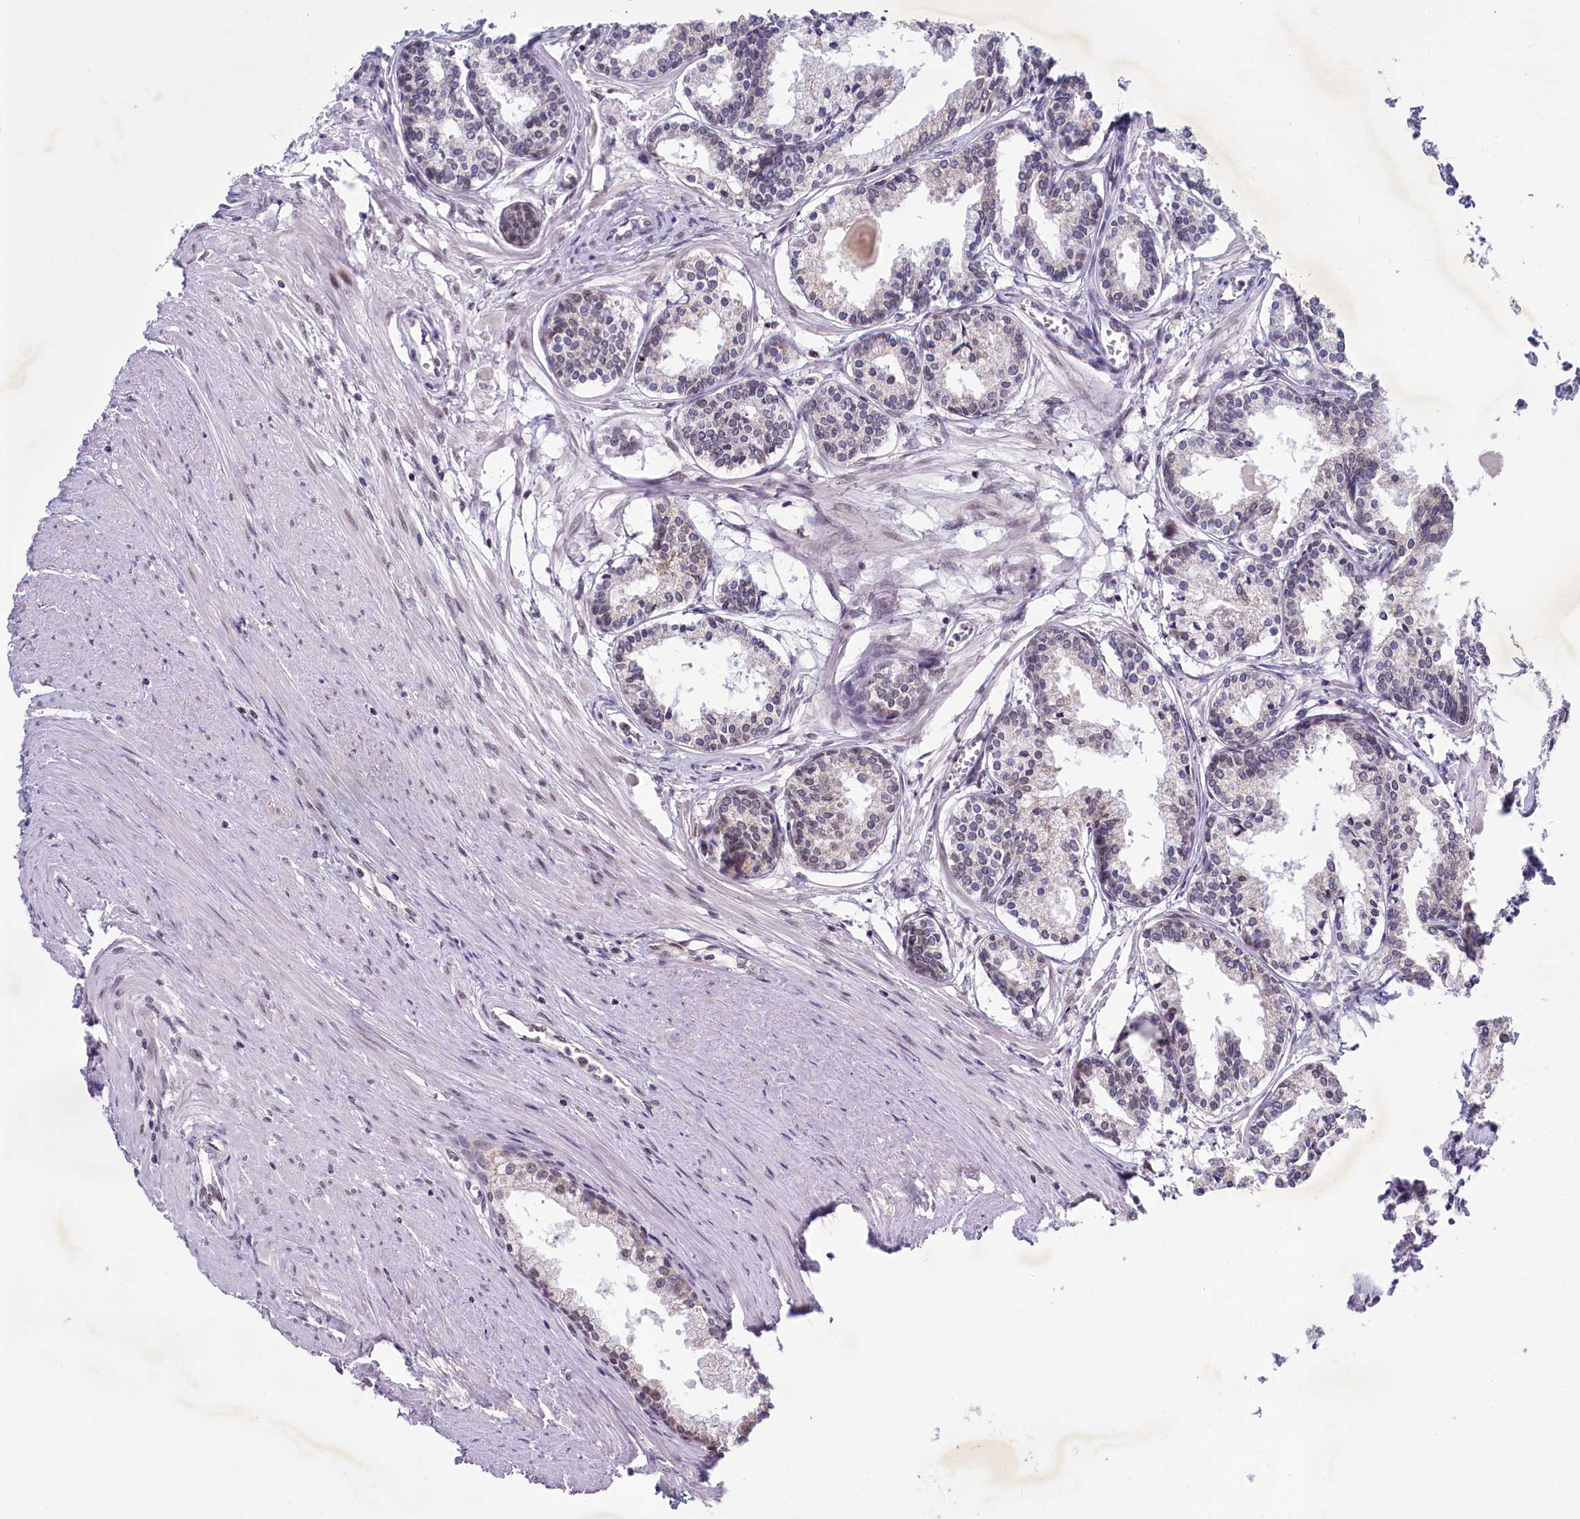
{"staining": {"intensity": "negative", "quantity": "none", "location": "none"}, "tissue": "prostate cancer", "cell_type": "Tumor cells", "image_type": "cancer", "snomed": [{"axis": "morphology", "description": "Adenocarcinoma, High grade"}, {"axis": "topography", "description": "Prostate"}], "caption": "Immunohistochemistry image of neoplastic tissue: high-grade adenocarcinoma (prostate) stained with DAB (3,3'-diaminobenzidine) displays no significant protein staining in tumor cells.", "gene": "PPHLN1", "patient": {"sex": "male", "age": 68}}